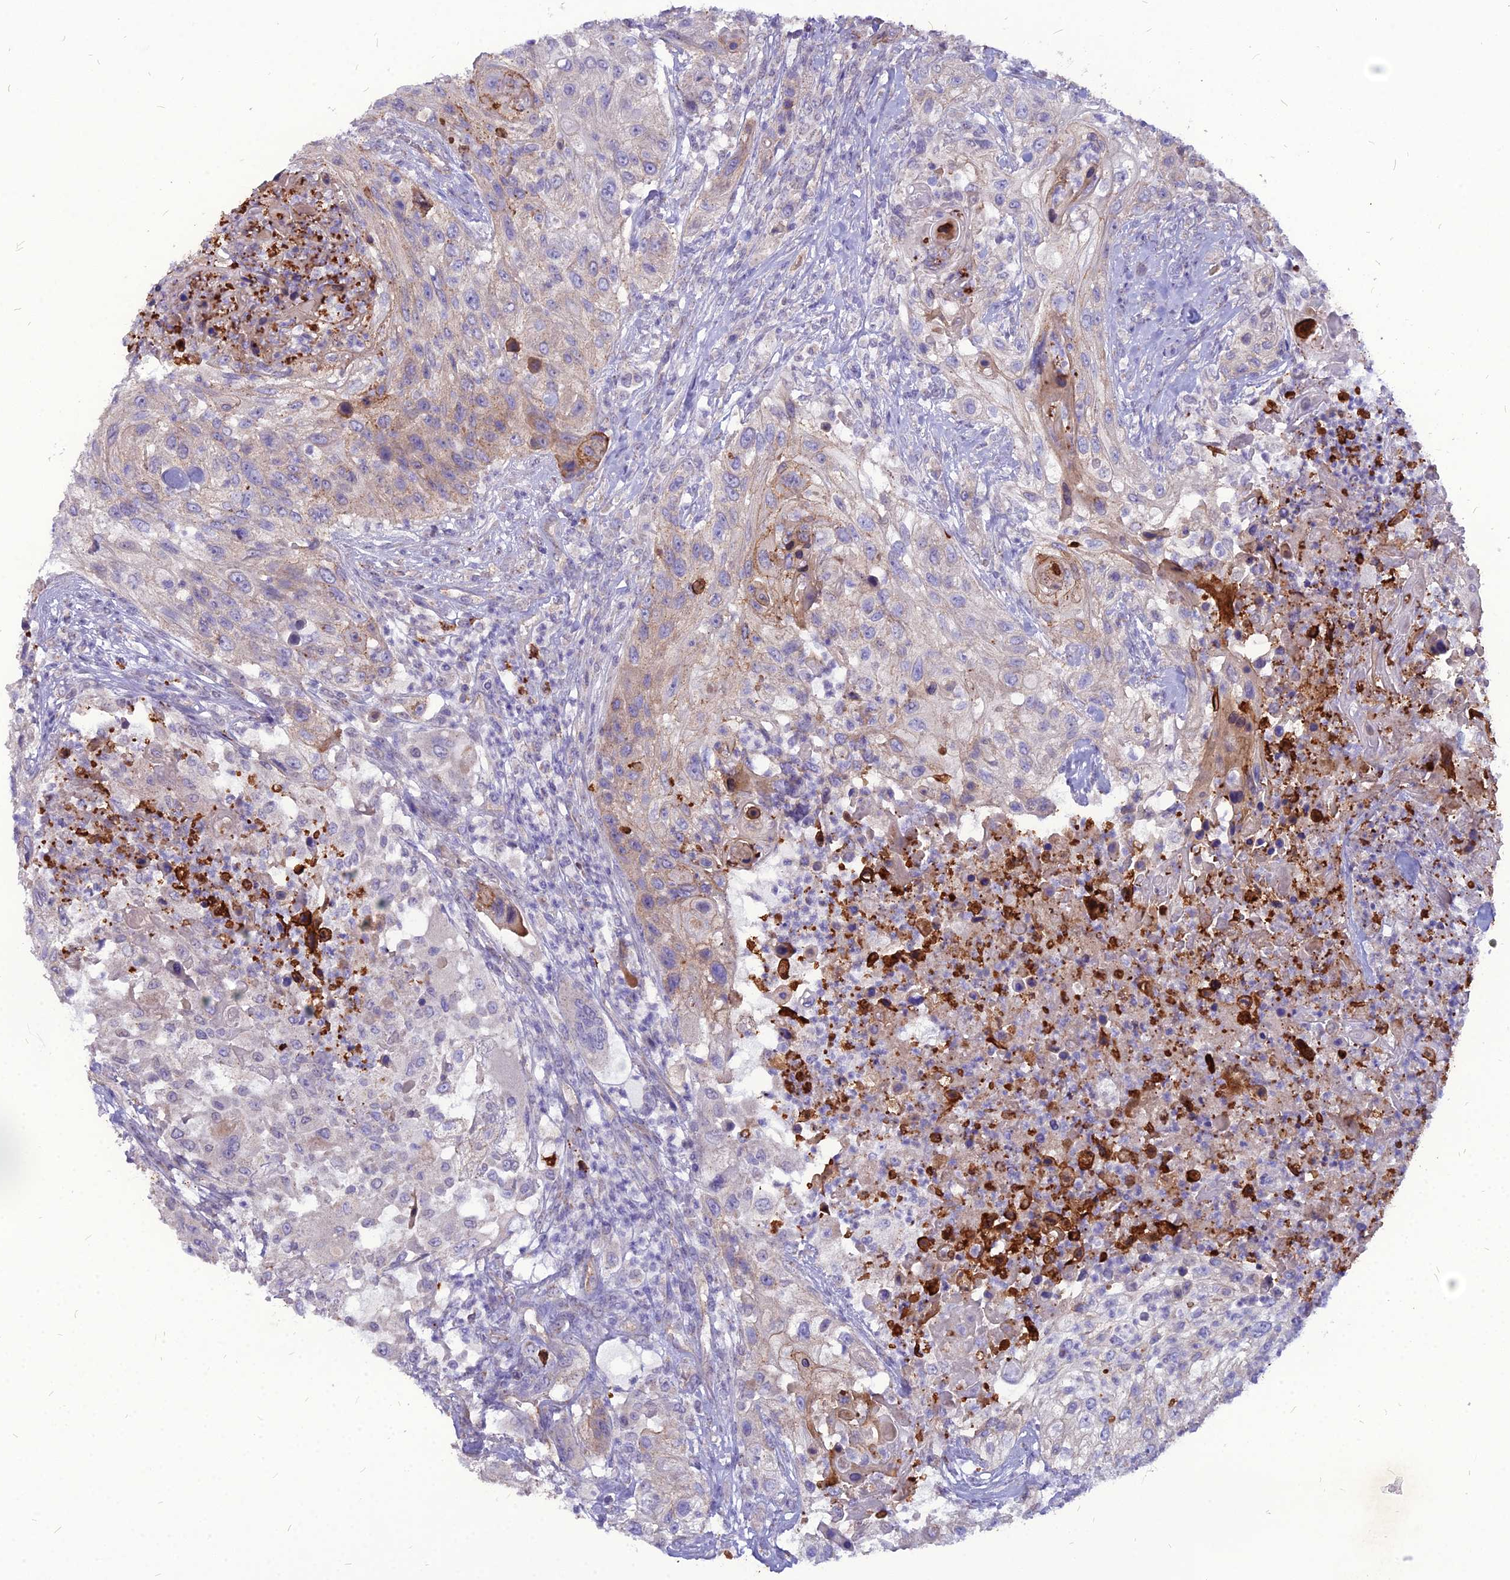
{"staining": {"intensity": "moderate", "quantity": "<25%", "location": "cytoplasmic/membranous"}, "tissue": "urothelial cancer", "cell_type": "Tumor cells", "image_type": "cancer", "snomed": [{"axis": "morphology", "description": "Urothelial carcinoma, High grade"}, {"axis": "topography", "description": "Urinary bladder"}], "caption": "Immunohistochemical staining of urothelial cancer exhibits moderate cytoplasmic/membranous protein positivity in about <25% of tumor cells. Using DAB (brown) and hematoxylin (blue) stains, captured at high magnification using brightfield microscopy.", "gene": "PCED1B", "patient": {"sex": "female", "age": 60}}